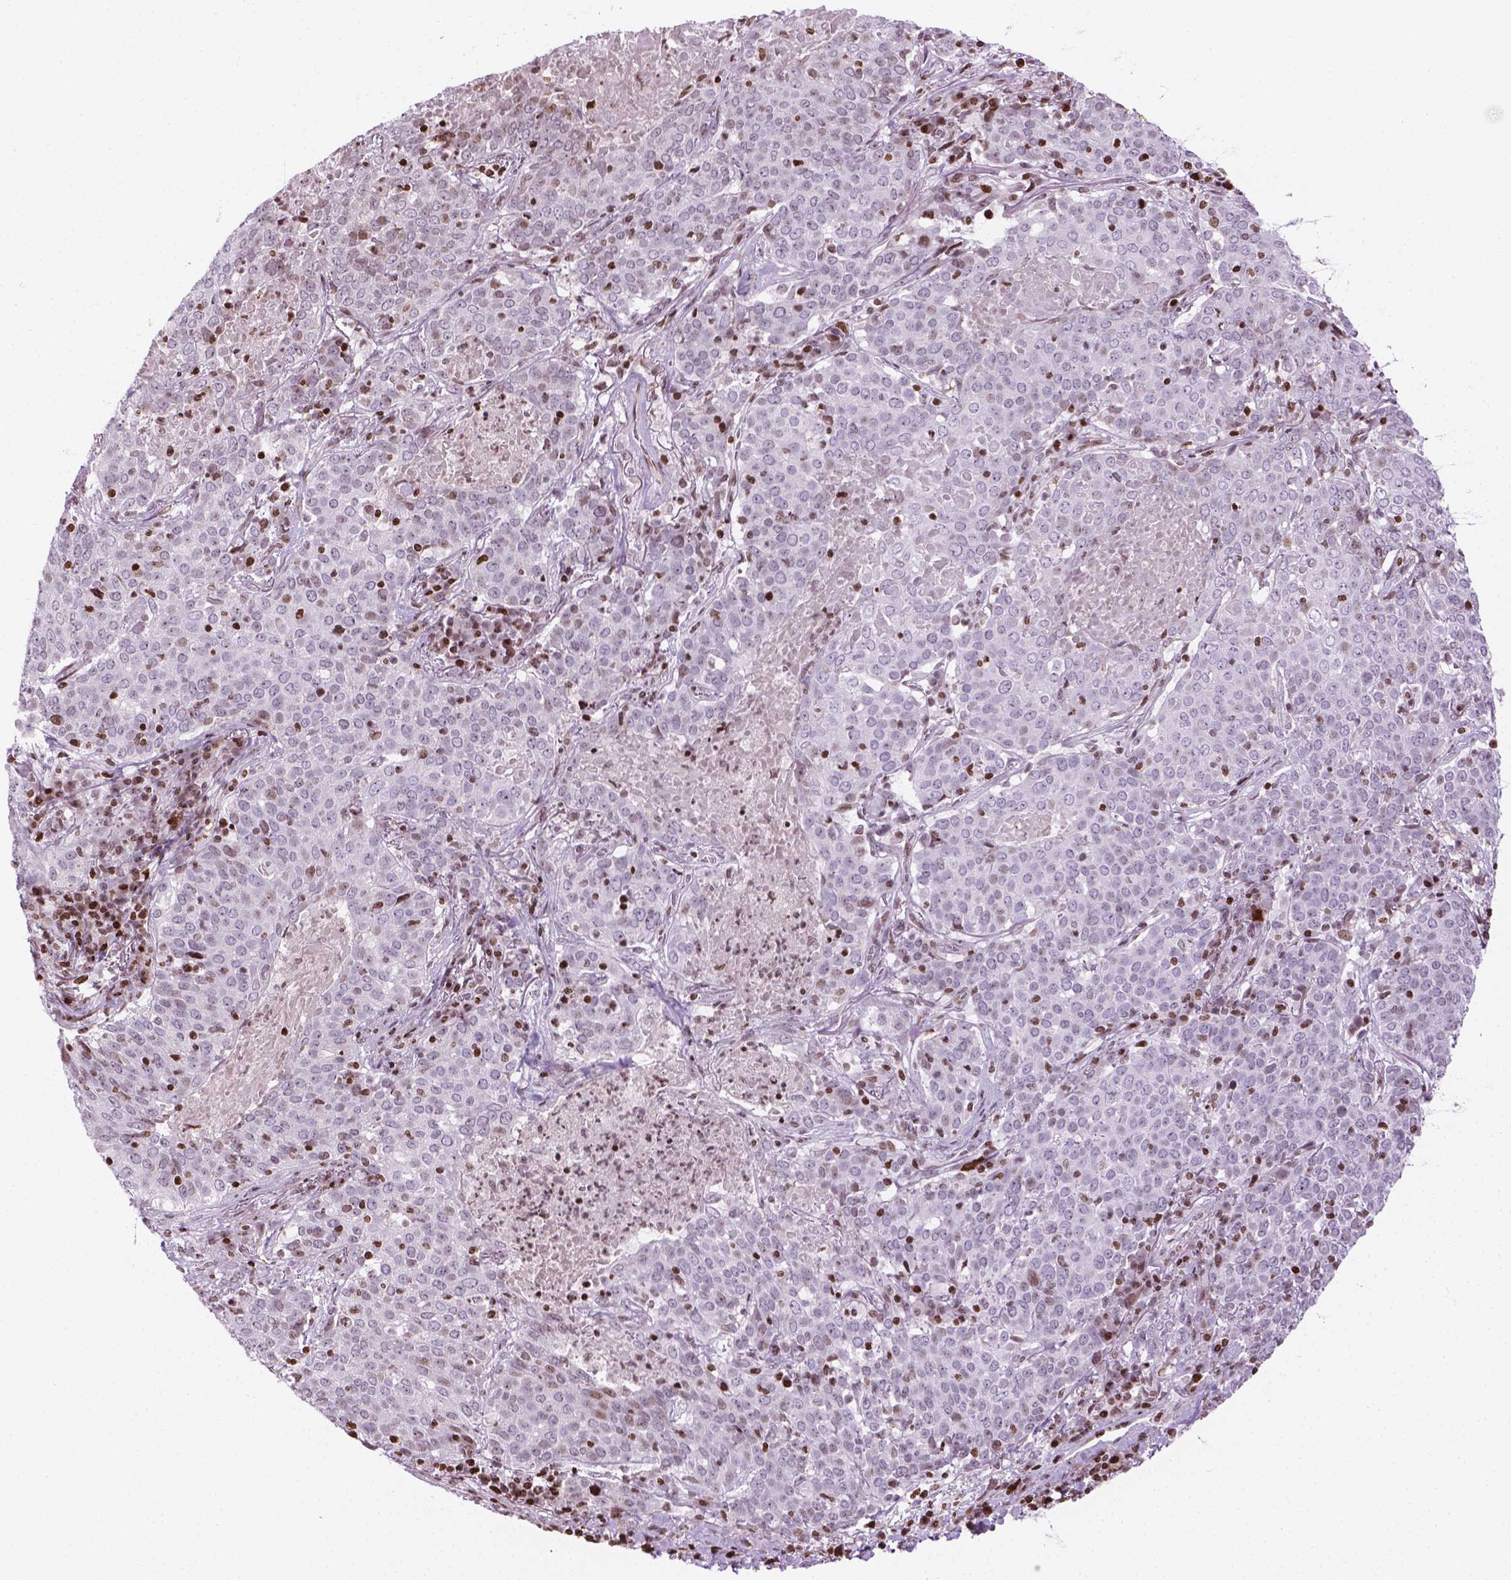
{"staining": {"intensity": "moderate", "quantity": "<25%", "location": "nuclear"}, "tissue": "lung cancer", "cell_type": "Tumor cells", "image_type": "cancer", "snomed": [{"axis": "morphology", "description": "Squamous cell carcinoma, NOS"}, {"axis": "topography", "description": "Lung"}], "caption": "A photomicrograph showing moderate nuclear positivity in about <25% of tumor cells in squamous cell carcinoma (lung), as visualized by brown immunohistochemical staining.", "gene": "PIP4K2A", "patient": {"sex": "male", "age": 82}}